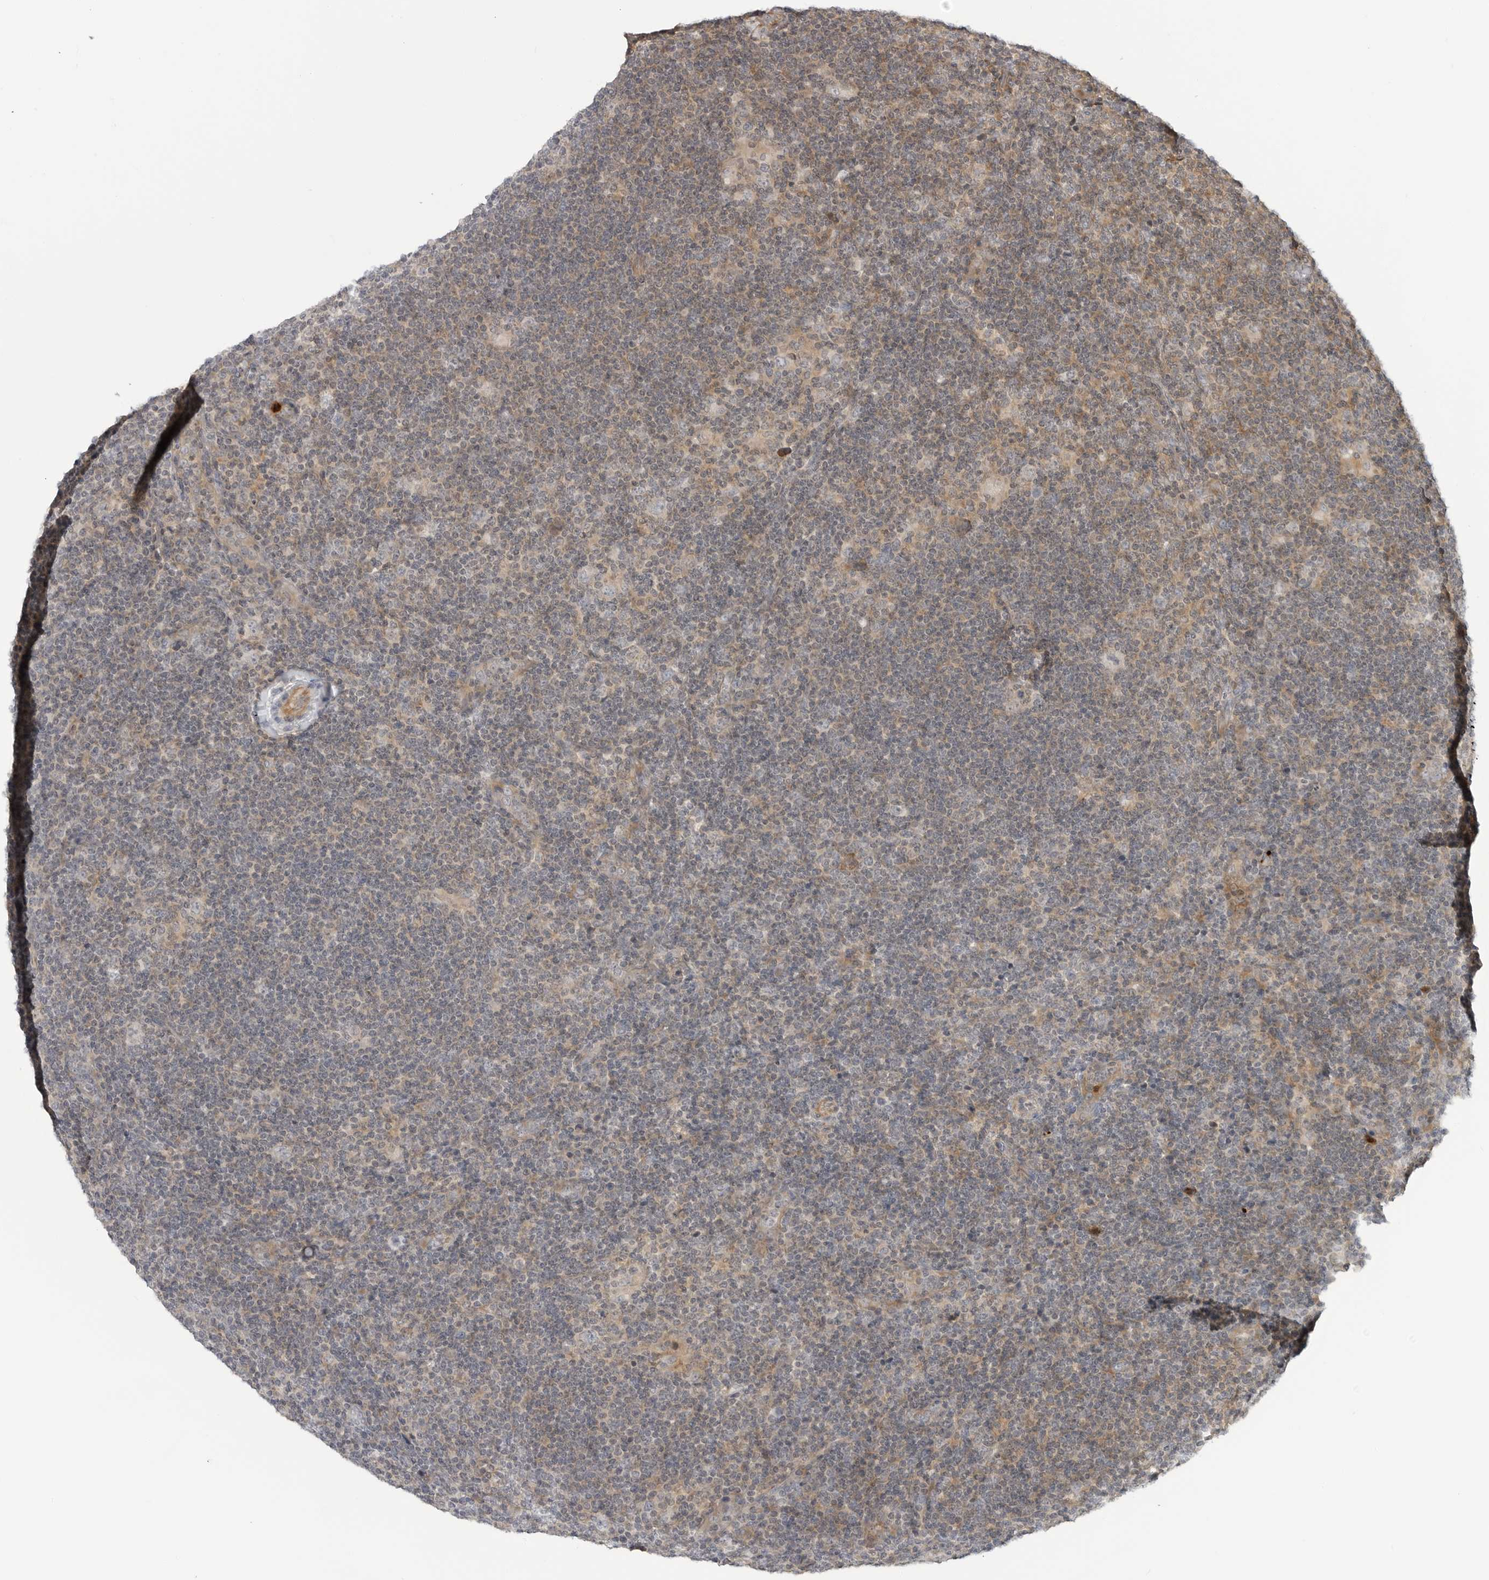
{"staining": {"intensity": "negative", "quantity": "none", "location": "none"}, "tissue": "lymphoma", "cell_type": "Tumor cells", "image_type": "cancer", "snomed": [{"axis": "morphology", "description": "Hodgkin's disease, NOS"}, {"axis": "topography", "description": "Lymph node"}], "caption": "Immunohistochemistry (IHC) photomicrograph of lymphoma stained for a protein (brown), which shows no staining in tumor cells.", "gene": "STXBP3", "patient": {"sex": "female", "age": 57}}